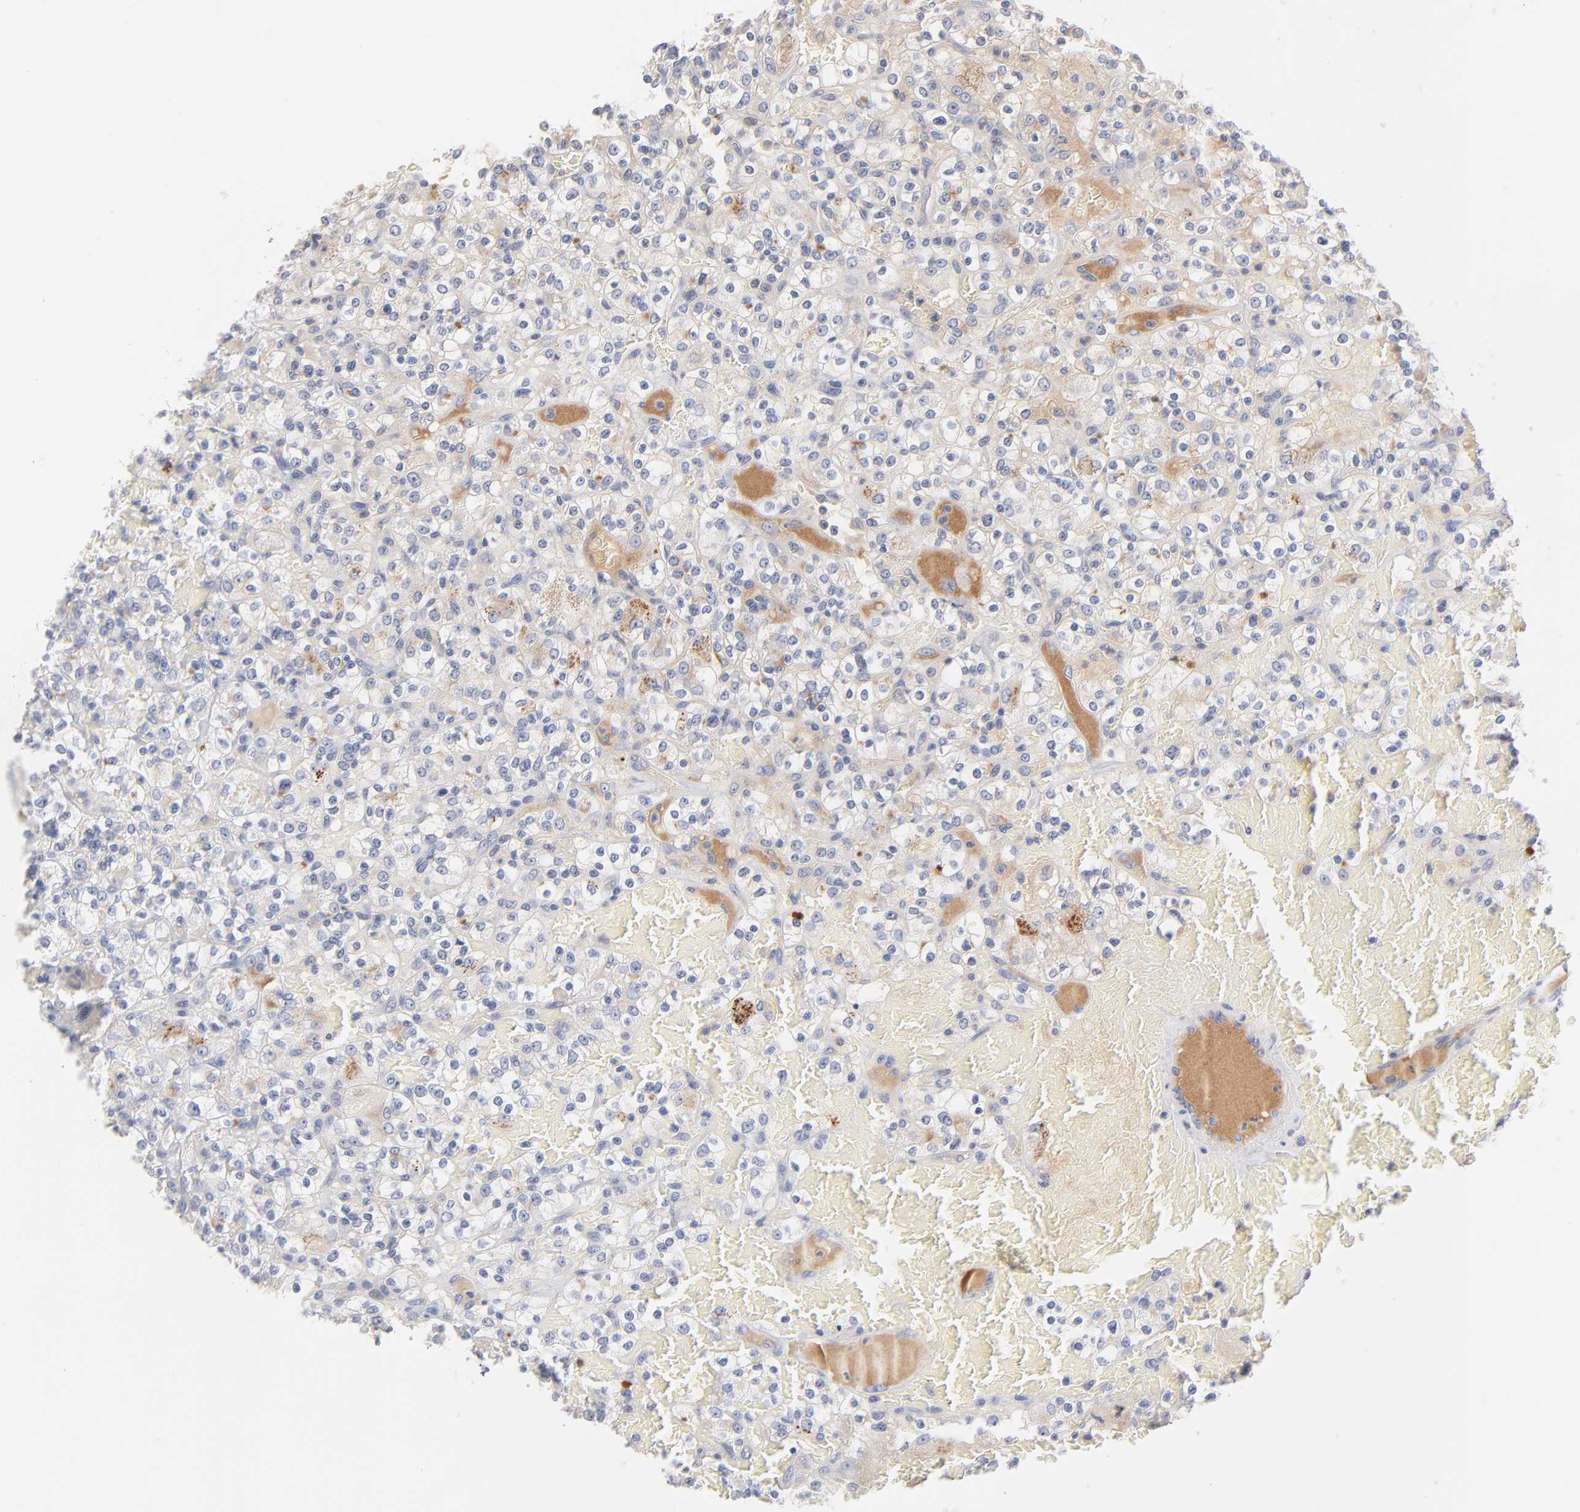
{"staining": {"intensity": "negative", "quantity": "none", "location": "none"}, "tissue": "renal cancer", "cell_type": "Tumor cells", "image_type": "cancer", "snomed": [{"axis": "morphology", "description": "Normal tissue, NOS"}, {"axis": "morphology", "description": "Adenocarcinoma, NOS"}, {"axis": "topography", "description": "Kidney"}], "caption": "Immunohistochemistry (IHC) micrograph of human renal cancer (adenocarcinoma) stained for a protein (brown), which displays no expression in tumor cells.", "gene": "F12", "patient": {"sex": "female", "age": 72}}